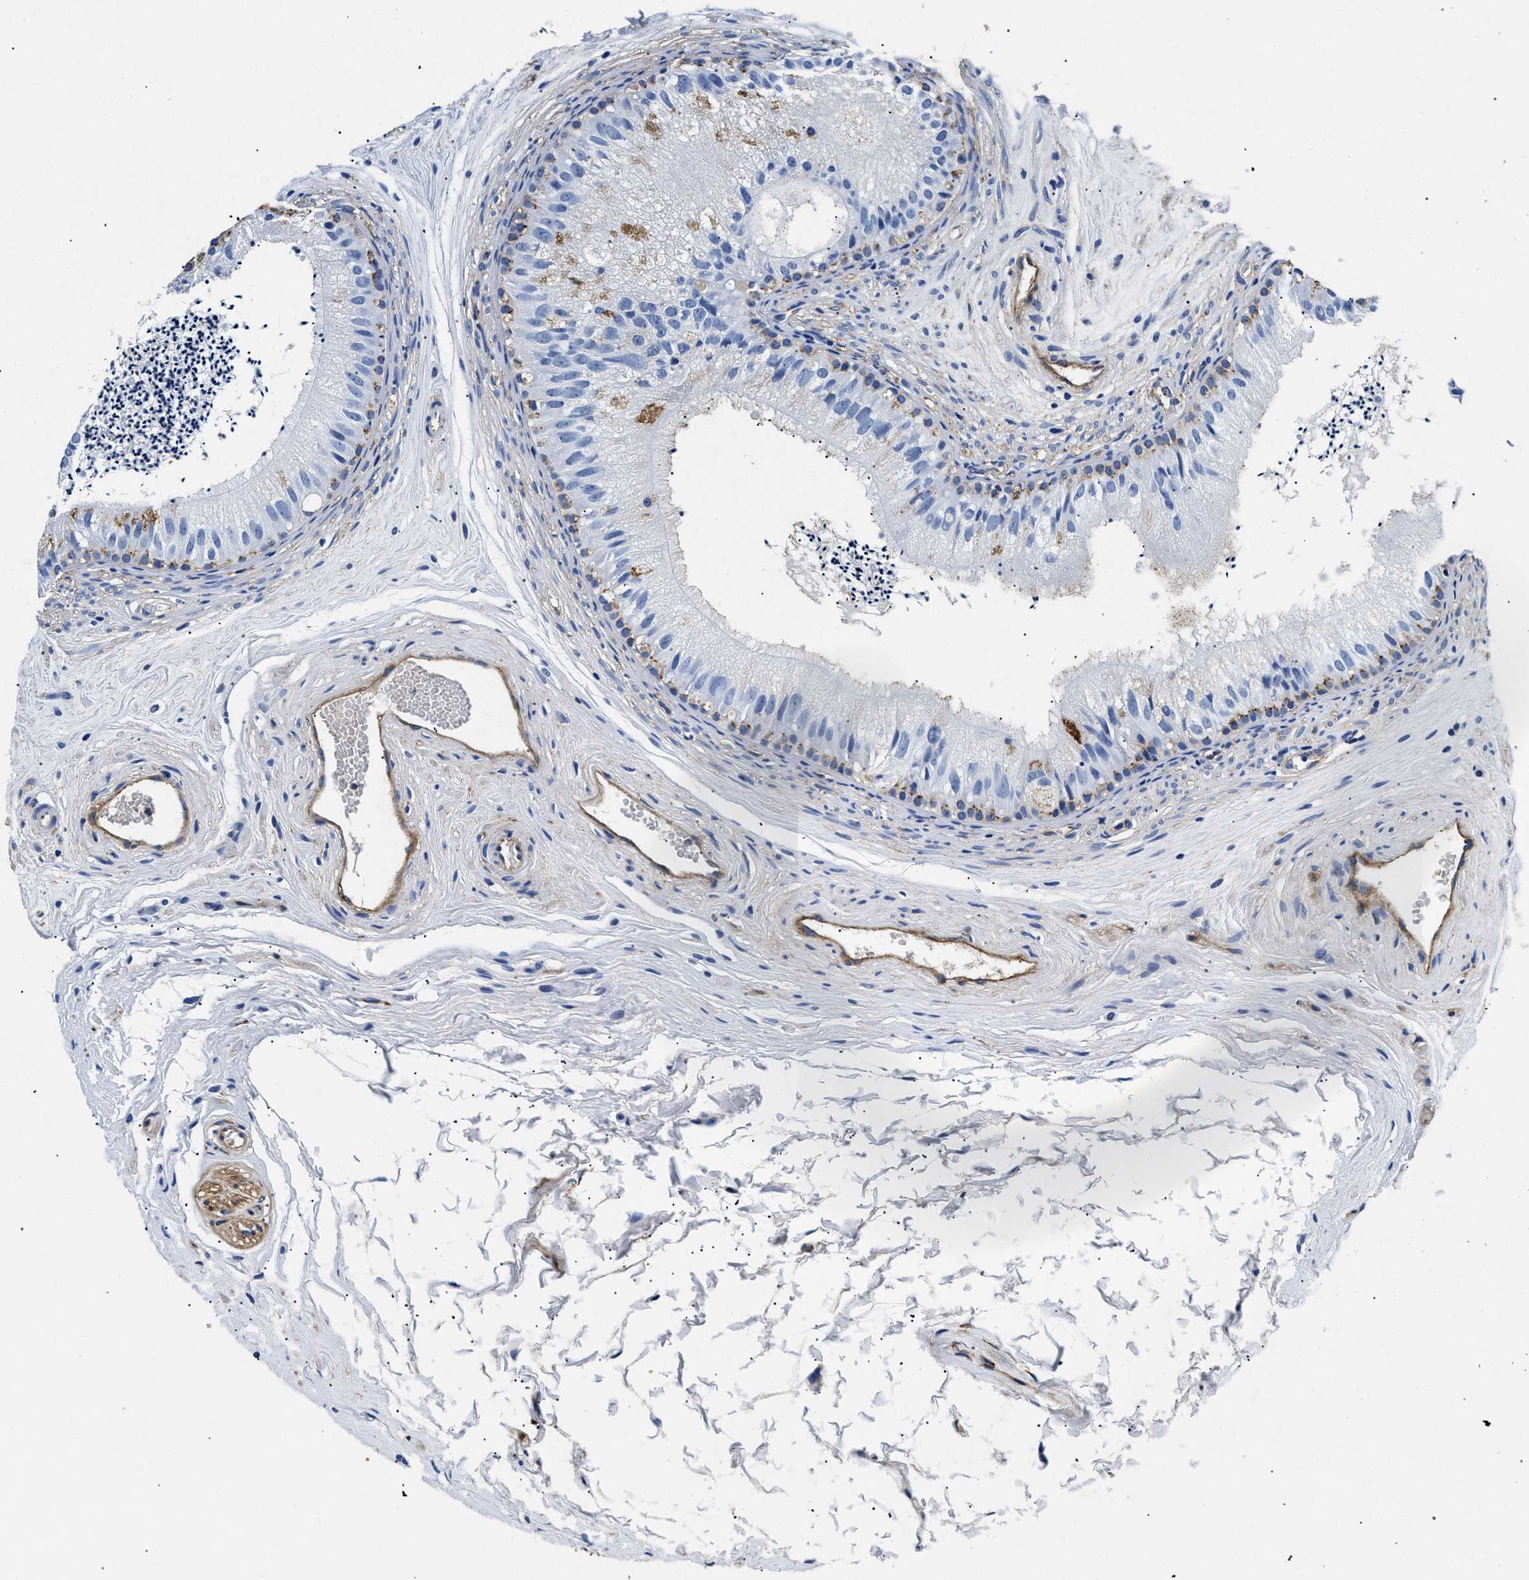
{"staining": {"intensity": "weak", "quantity": "<25%", "location": "cytoplasmic/membranous"}, "tissue": "epididymis", "cell_type": "Glandular cells", "image_type": "normal", "snomed": [{"axis": "morphology", "description": "Normal tissue, NOS"}, {"axis": "topography", "description": "Epididymis"}], "caption": "Immunohistochemical staining of unremarkable human epididymis exhibits no significant expression in glandular cells.", "gene": "LAMA3", "patient": {"sex": "male", "age": 56}}